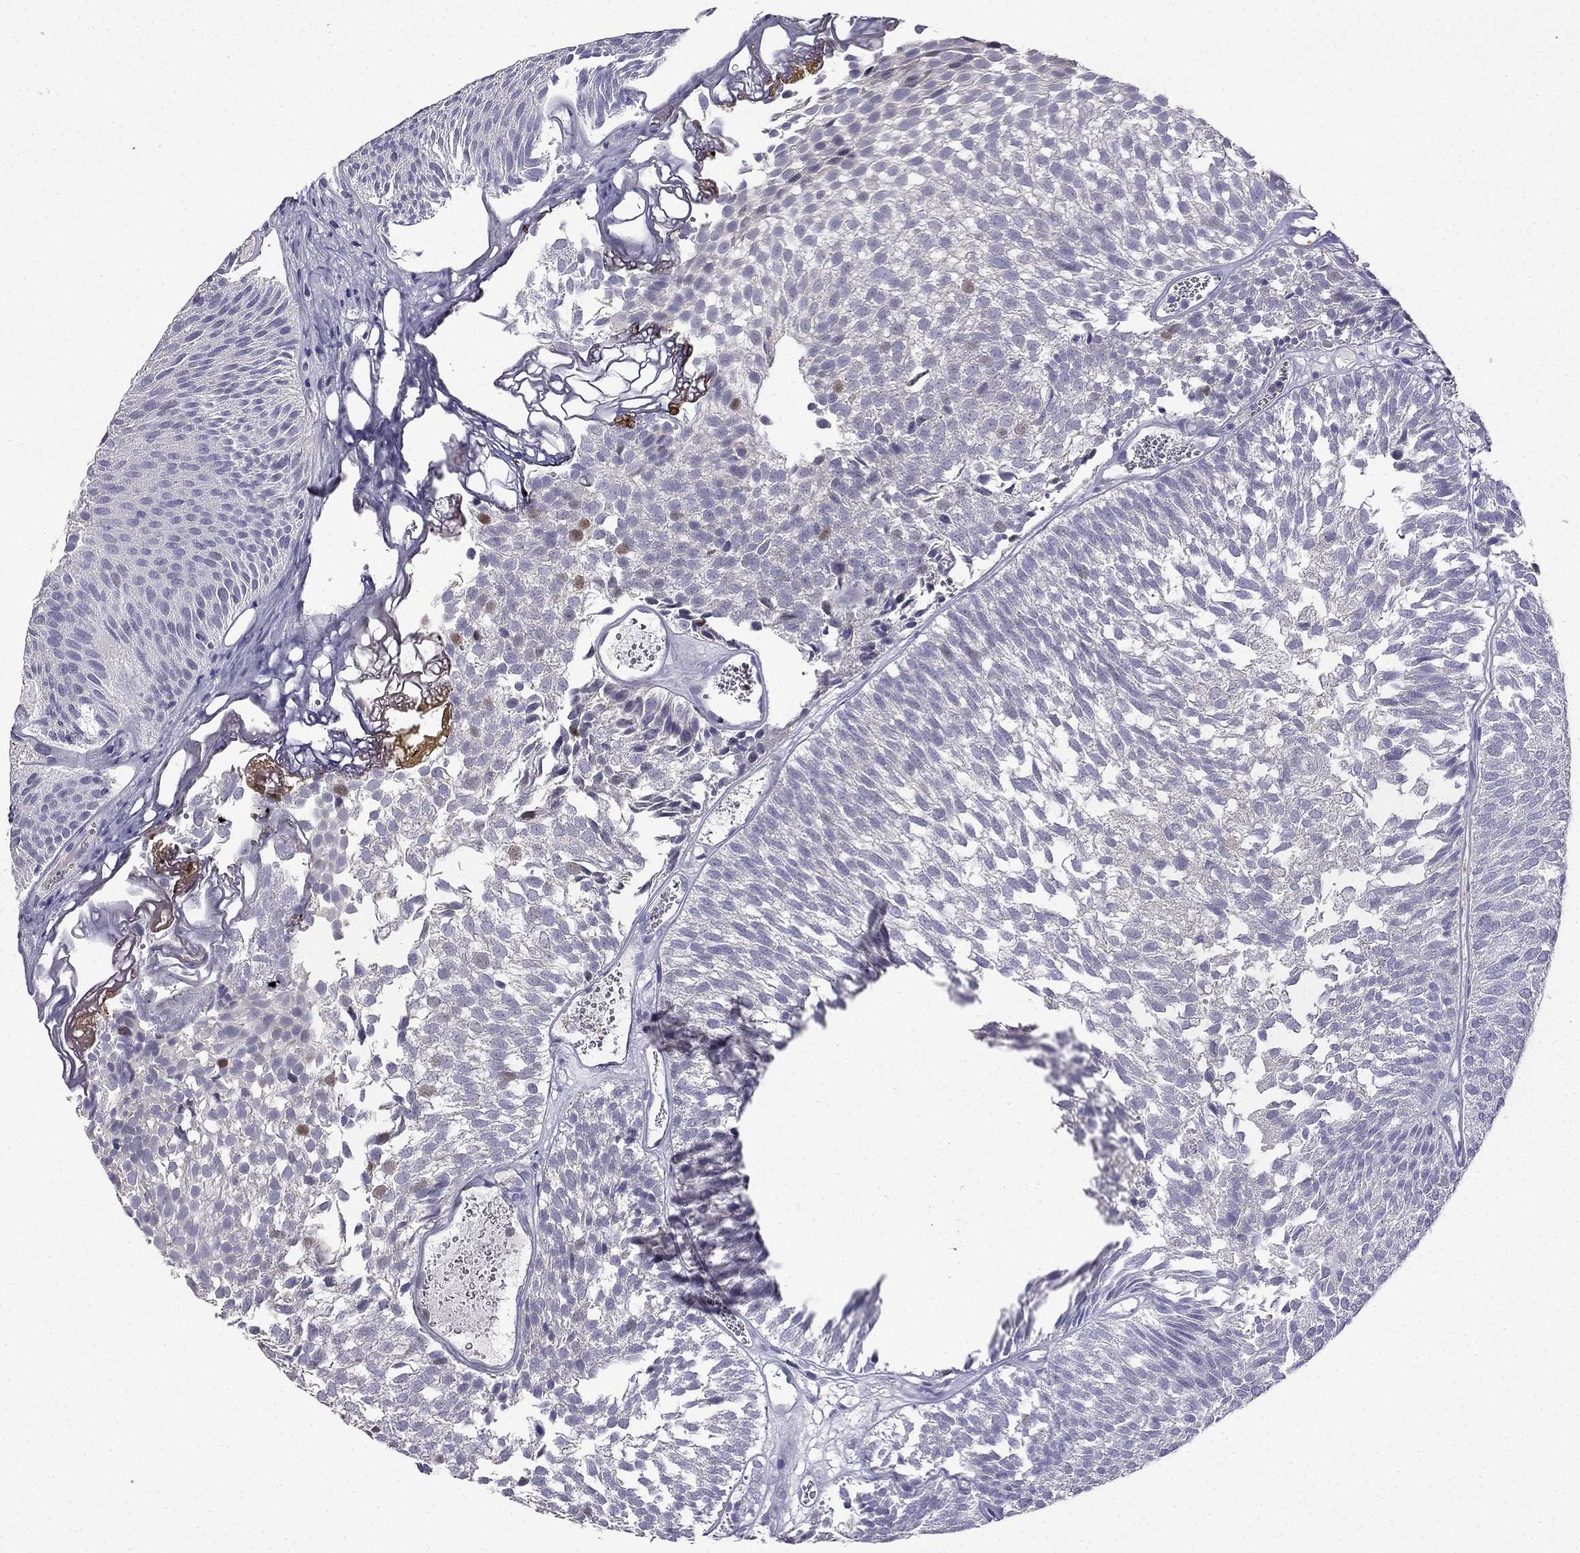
{"staining": {"intensity": "moderate", "quantity": "<25%", "location": "nuclear"}, "tissue": "urothelial cancer", "cell_type": "Tumor cells", "image_type": "cancer", "snomed": [{"axis": "morphology", "description": "Urothelial carcinoma, Low grade"}, {"axis": "topography", "description": "Urinary bladder"}], "caption": "Immunohistochemical staining of urothelial cancer demonstrates low levels of moderate nuclear staining in about <25% of tumor cells.", "gene": "UHRF1", "patient": {"sex": "male", "age": 52}}